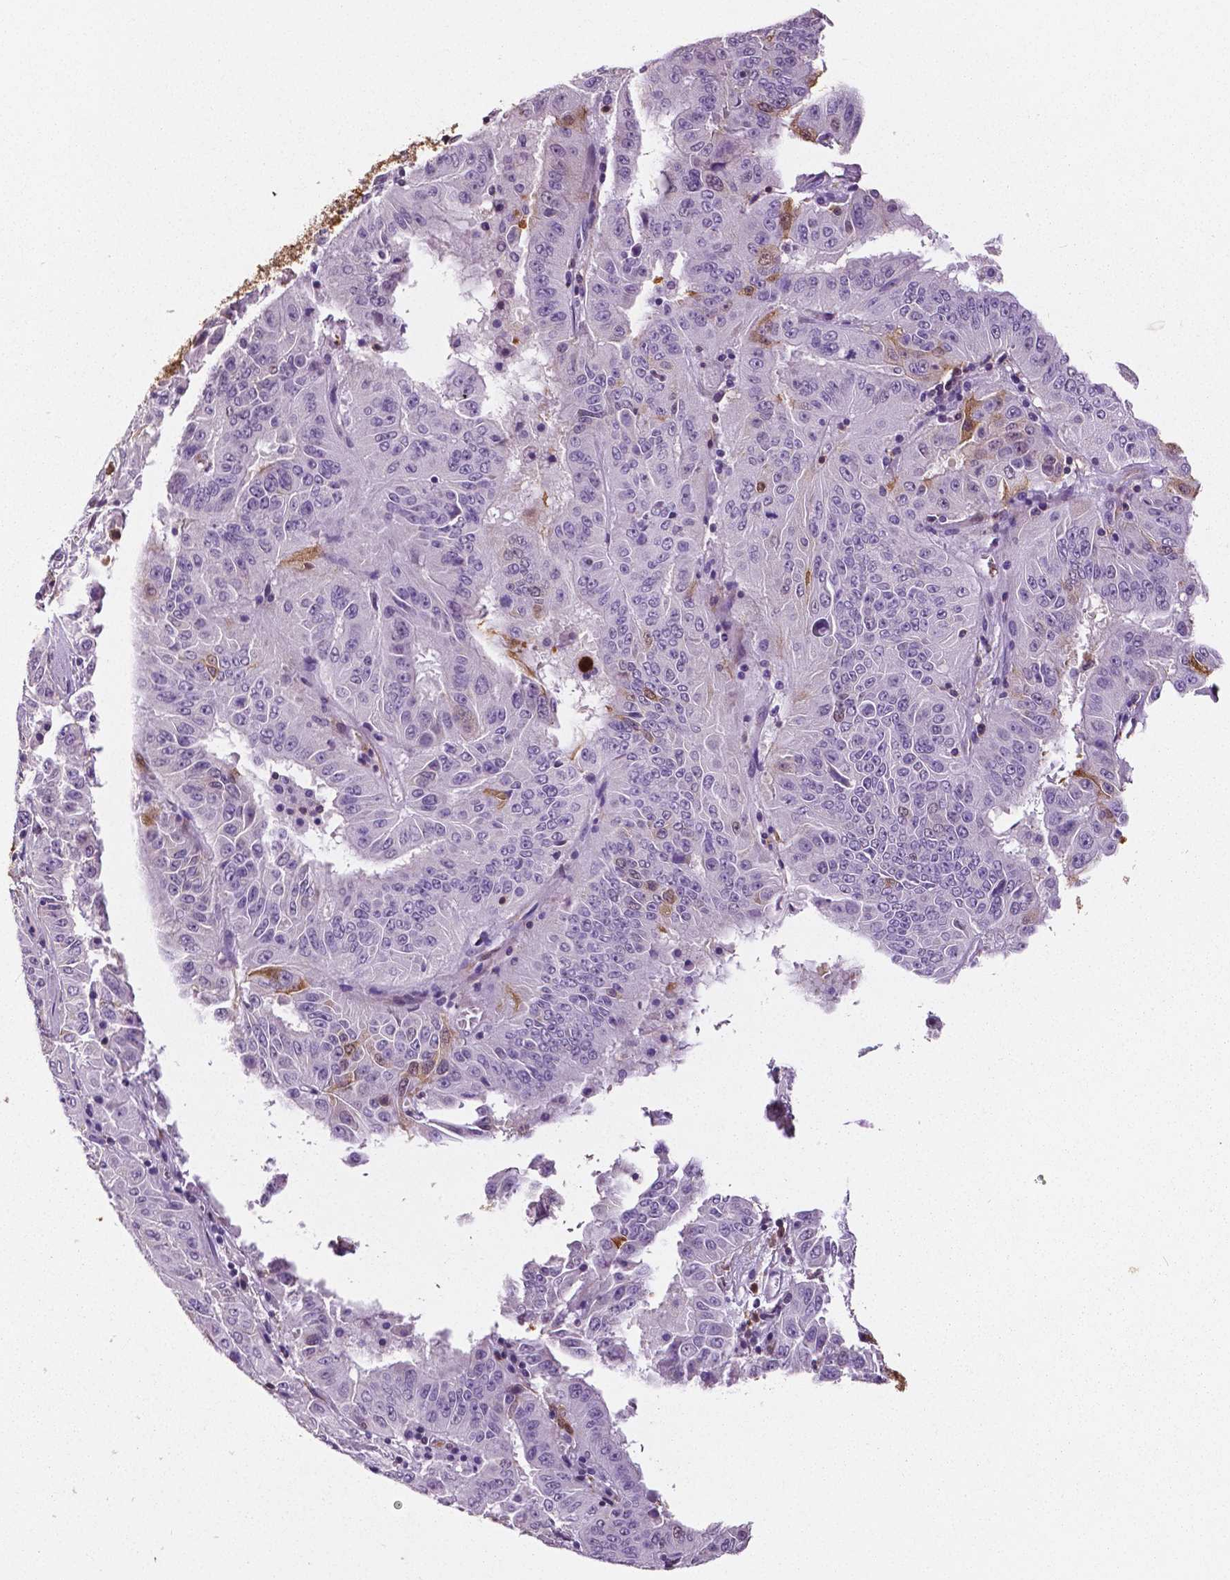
{"staining": {"intensity": "negative", "quantity": "none", "location": "none"}, "tissue": "pancreatic cancer", "cell_type": "Tumor cells", "image_type": "cancer", "snomed": [{"axis": "morphology", "description": "Adenocarcinoma, NOS"}, {"axis": "topography", "description": "Pancreas"}], "caption": "Adenocarcinoma (pancreatic) stained for a protein using IHC shows no expression tumor cells.", "gene": "PHGDH", "patient": {"sex": "male", "age": 63}}